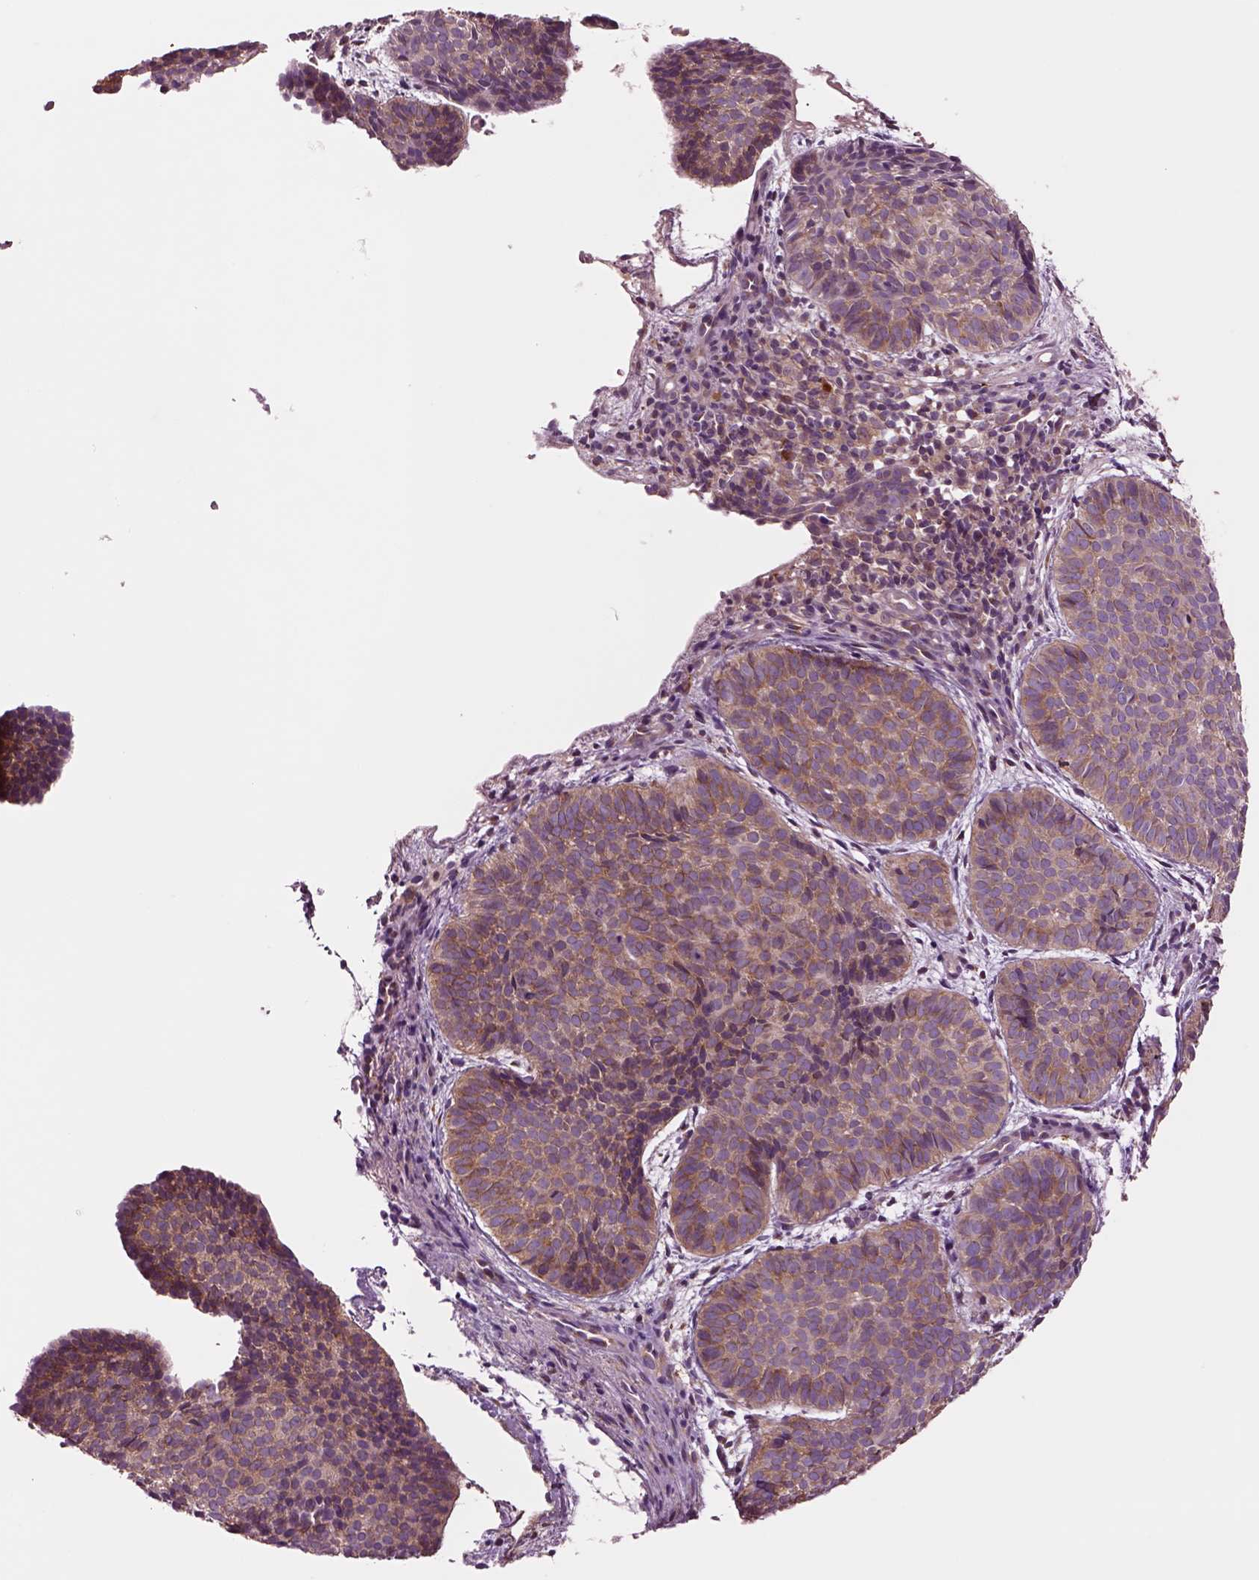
{"staining": {"intensity": "moderate", "quantity": ">75%", "location": "cytoplasmic/membranous"}, "tissue": "skin cancer", "cell_type": "Tumor cells", "image_type": "cancer", "snomed": [{"axis": "morphology", "description": "Basal cell carcinoma"}, {"axis": "topography", "description": "Skin"}], "caption": "Human skin cancer stained for a protein (brown) displays moderate cytoplasmic/membranous positive staining in approximately >75% of tumor cells.", "gene": "SEC23A", "patient": {"sex": "male", "age": 57}}